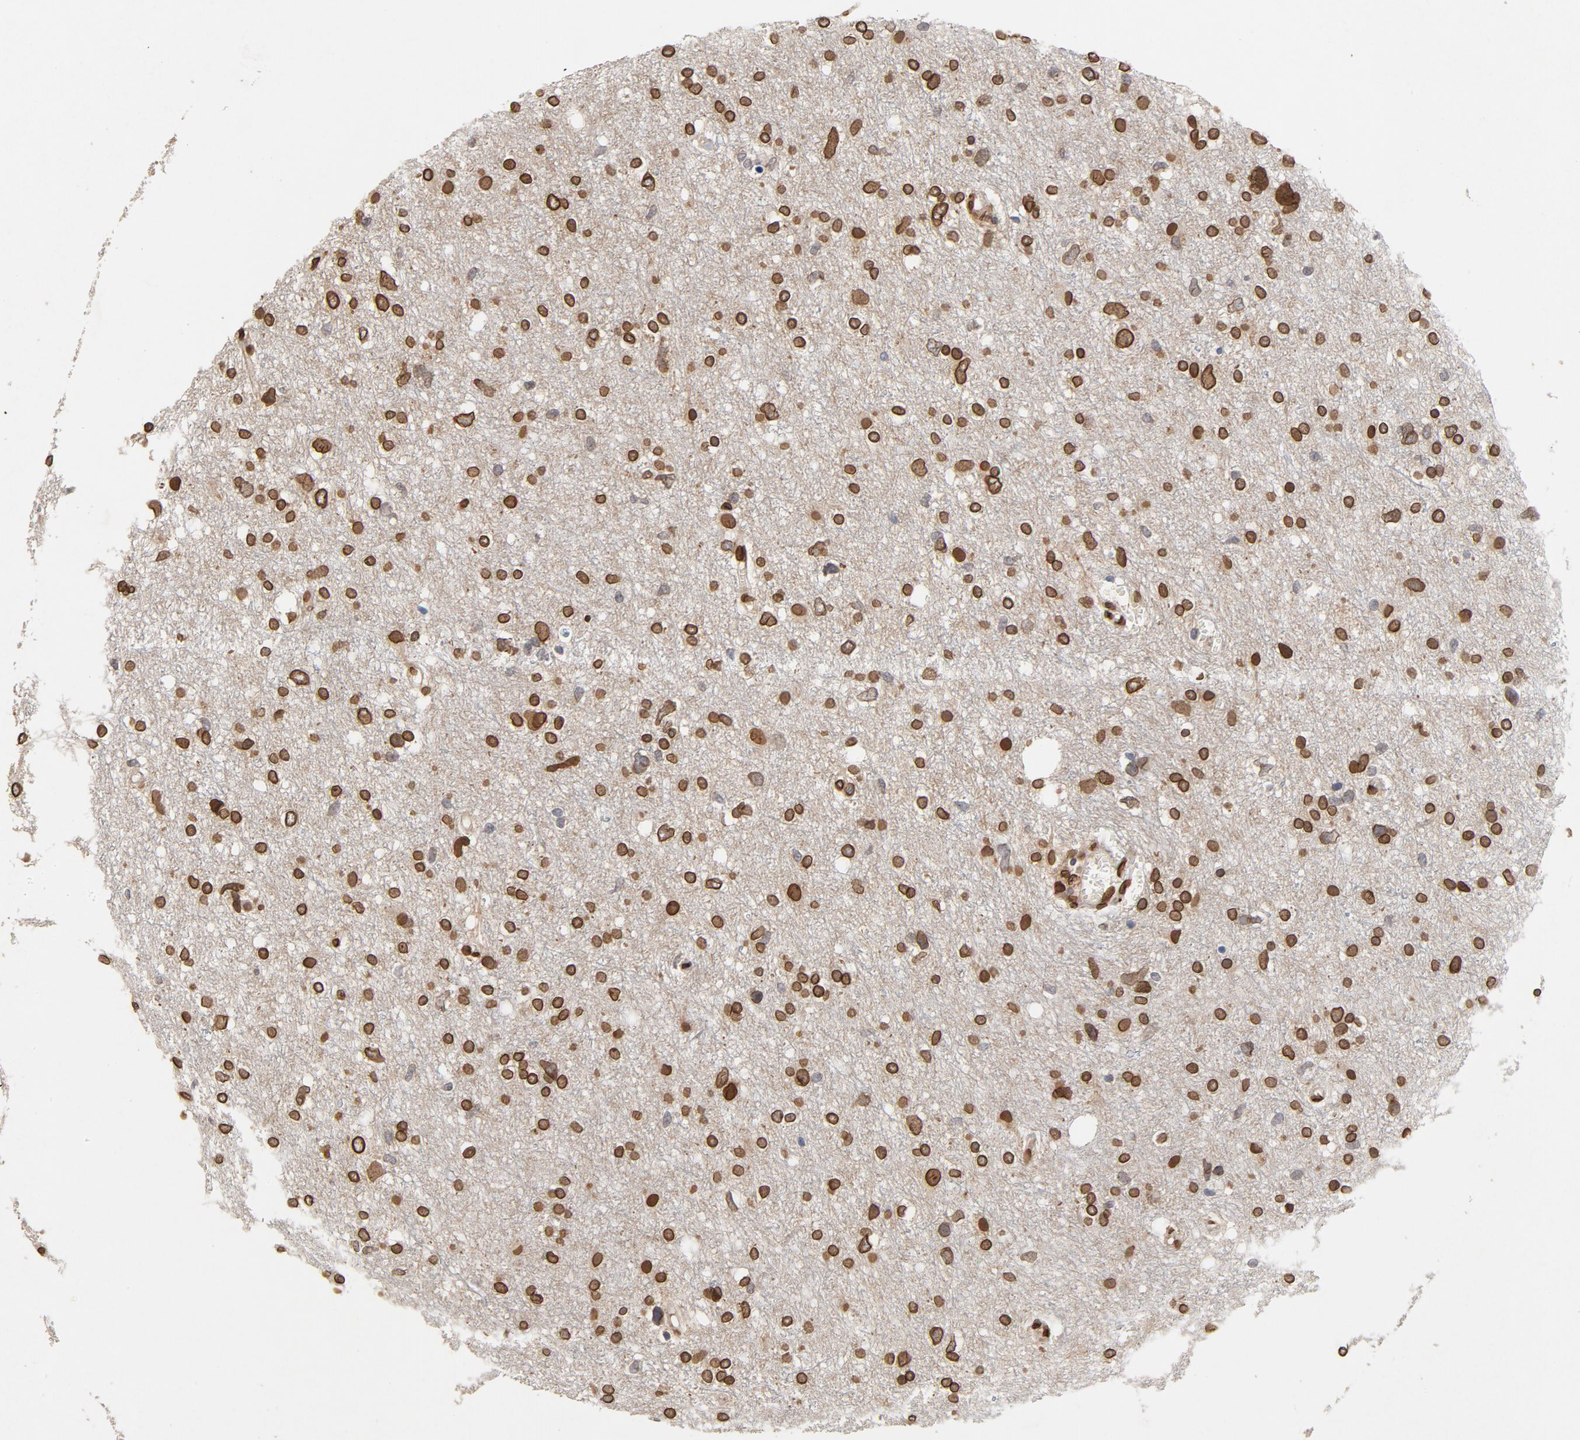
{"staining": {"intensity": "strong", "quantity": ">75%", "location": "cytoplasmic/membranous,nuclear"}, "tissue": "glioma", "cell_type": "Tumor cells", "image_type": "cancer", "snomed": [{"axis": "morphology", "description": "Glioma, malignant, High grade"}, {"axis": "topography", "description": "Brain"}], "caption": "A brown stain labels strong cytoplasmic/membranous and nuclear staining of a protein in human glioma tumor cells. (brown staining indicates protein expression, while blue staining denotes nuclei).", "gene": "LMNA", "patient": {"sex": "female", "age": 59}}